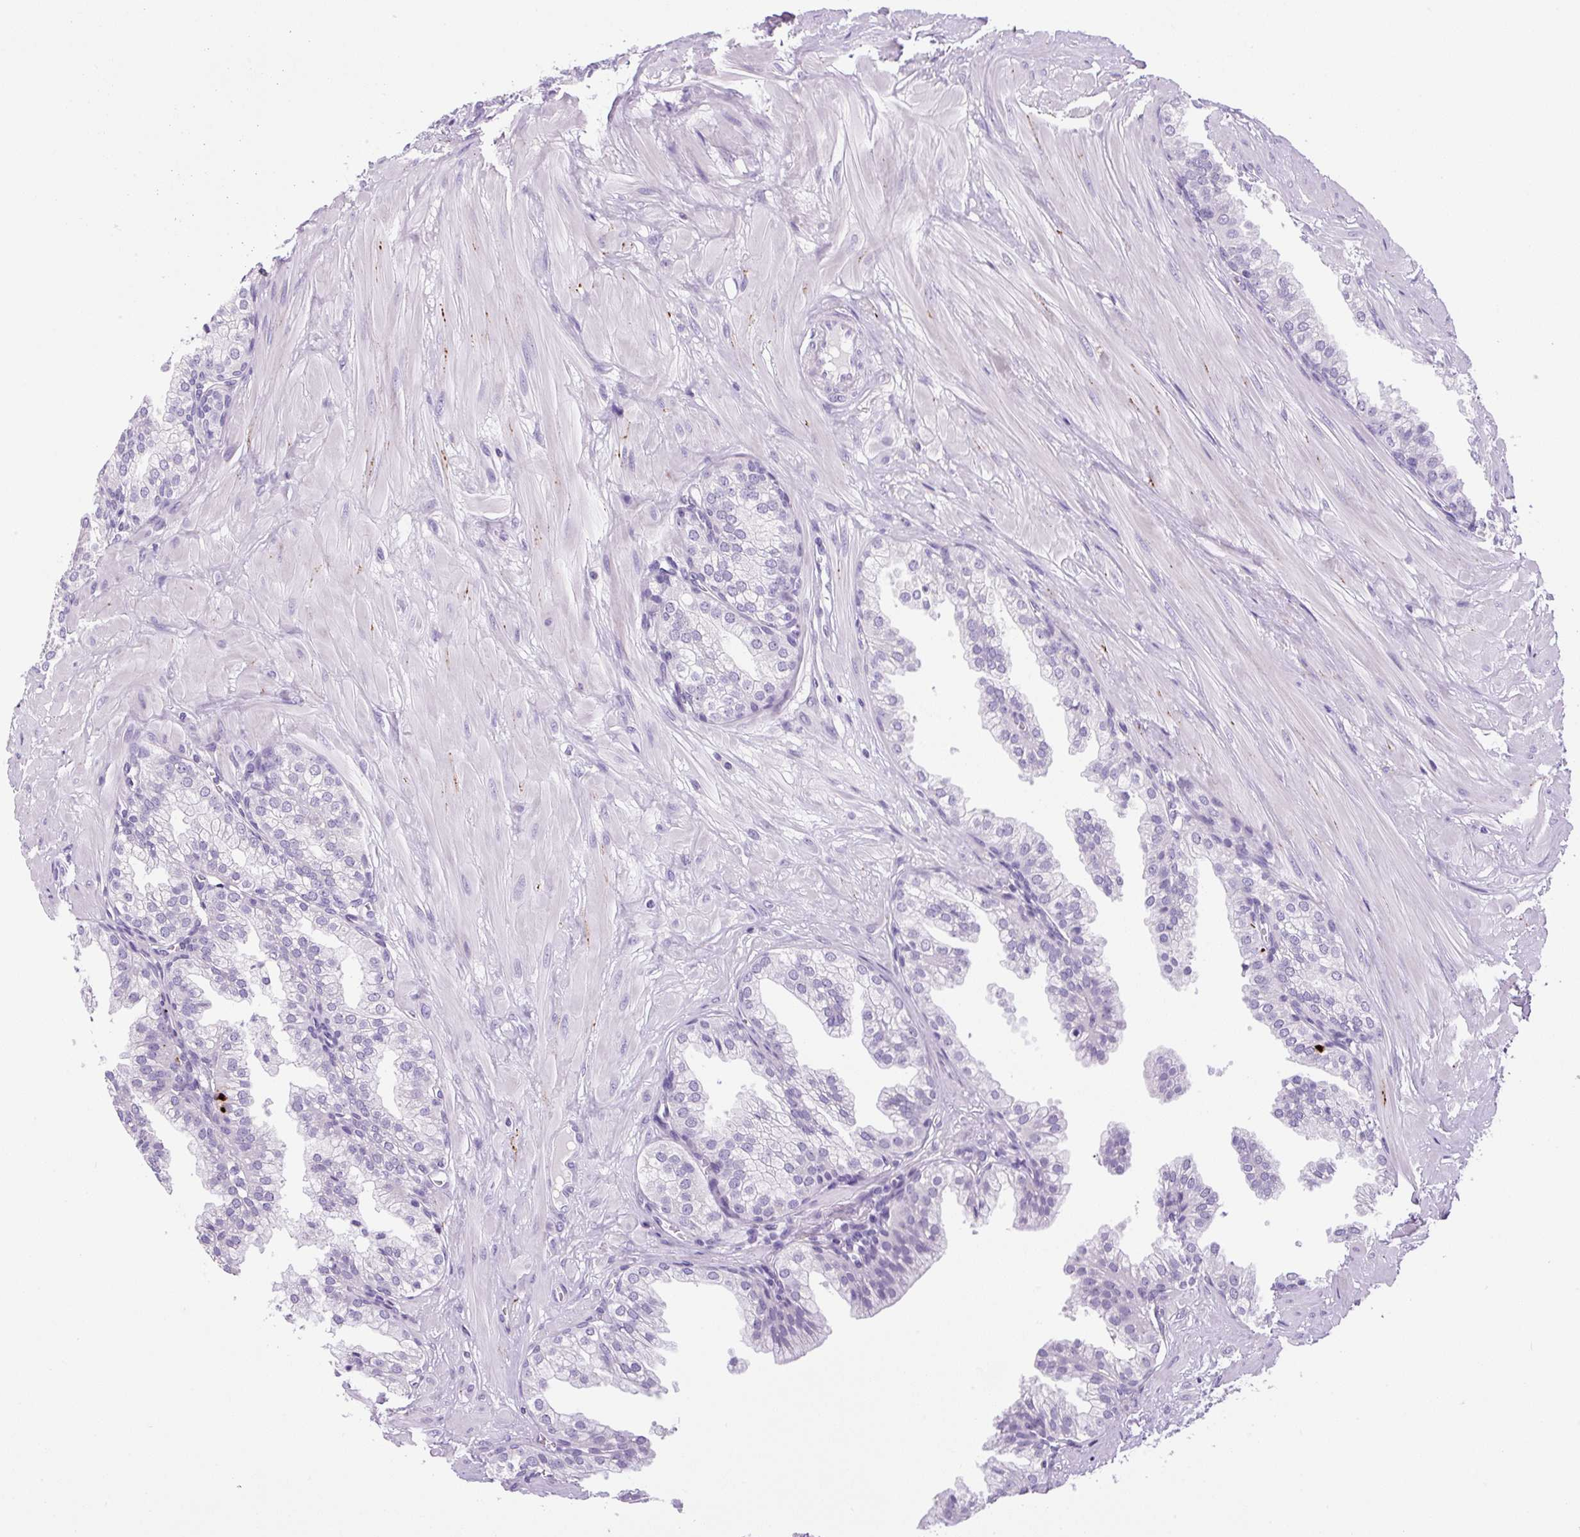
{"staining": {"intensity": "negative", "quantity": "none", "location": "none"}, "tissue": "prostate", "cell_type": "Glandular cells", "image_type": "normal", "snomed": [{"axis": "morphology", "description": "Normal tissue, NOS"}, {"axis": "topography", "description": "Prostate"}, {"axis": "topography", "description": "Peripheral nerve tissue"}], "caption": "Protein analysis of benign prostate shows no significant positivity in glandular cells.", "gene": "CHGA", "patient": {"sex": "male", "age": 55}}